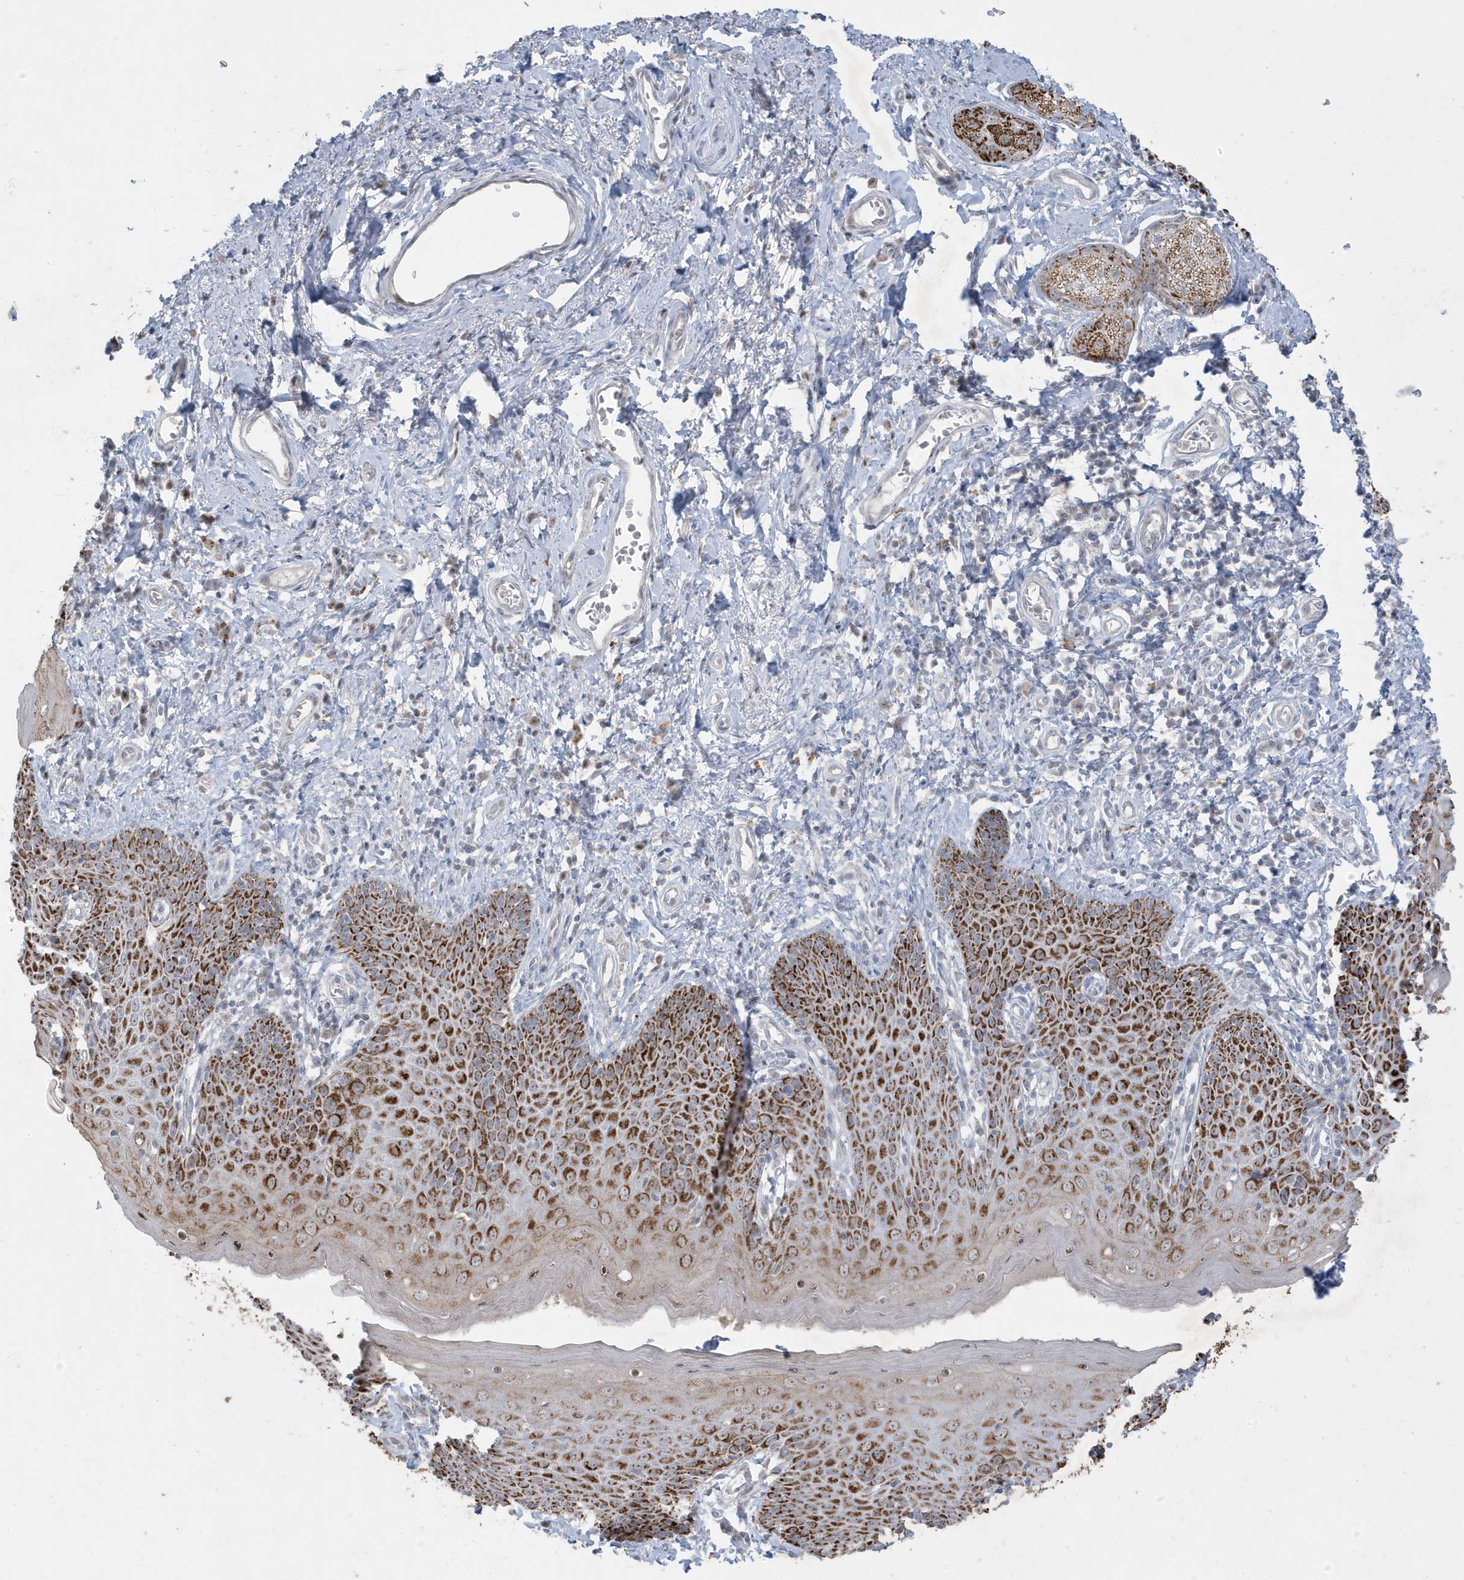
{"staining": {"intensity": "strong", "quantity": ">75%", "location": "cytoplasmic/membranous"}, "tissue": "skin", "cell_type": "Epidermal cells", "image_type": "normal", "snomed": [{"axis": "morphology", "description": "Normal tissue, NOS"}, {"axis": "topography", "description": "Vulva"}], "caption": "This is an image of immunohistochemistry staining of unremarkable skin, which shows strong expression in the cytoplasmic/membranous of epidermal cells.", "gene": "FNDC1", "patient": {"sex": "female", "age": 66}}